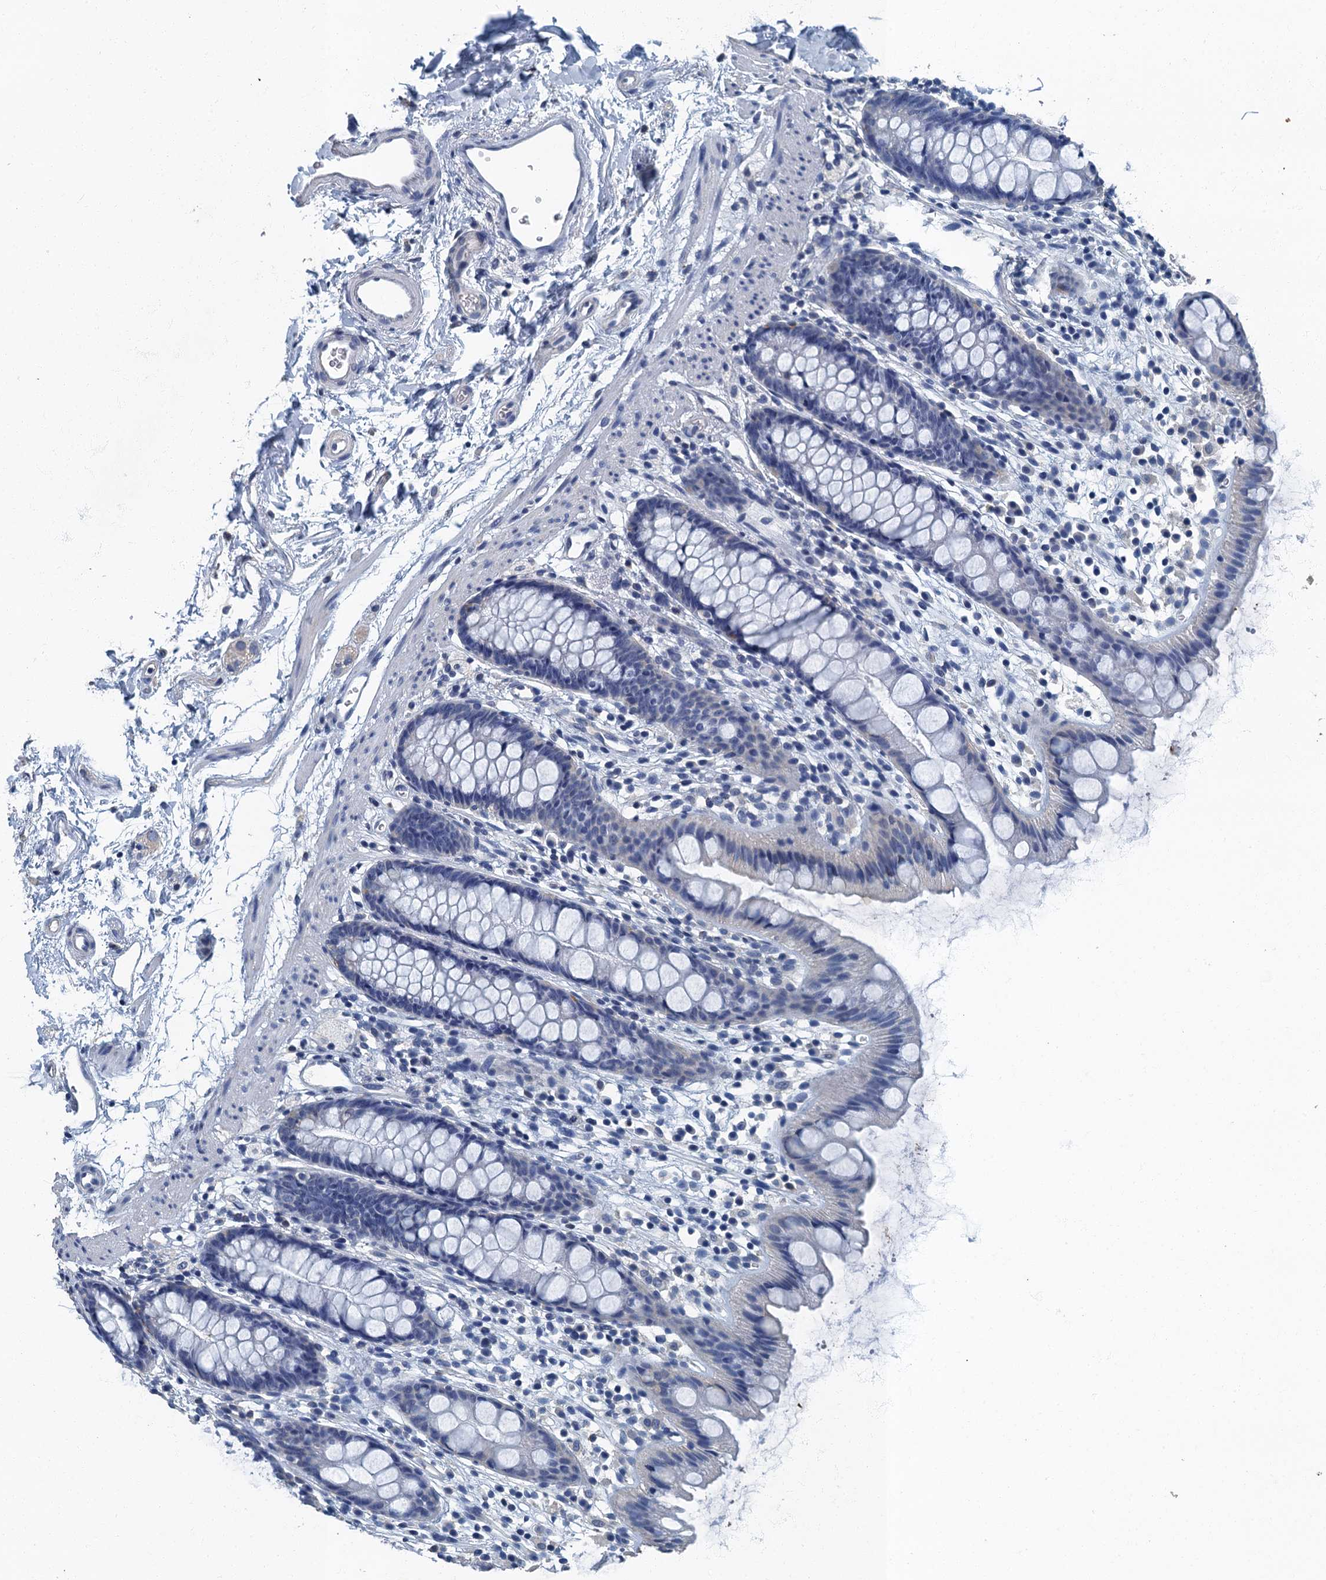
{"staining": {"intensity": "negative", "quantity": "none", "location": "none"}, "tissue": "rectum", "cell_type": "Glandular cells", "image_type": "normal", "snomed": [{"axis": "morphology", "description": "Normal tissue, NOS"}, {"axis": "topography", "description": "Rectum"}], "caption": "An immunohistochemistry image of normal rectum is shown. There is no staining in glandular cells of rectum.", "gene": "GADL1", "patient": {"sex": "female", "age": 65}}